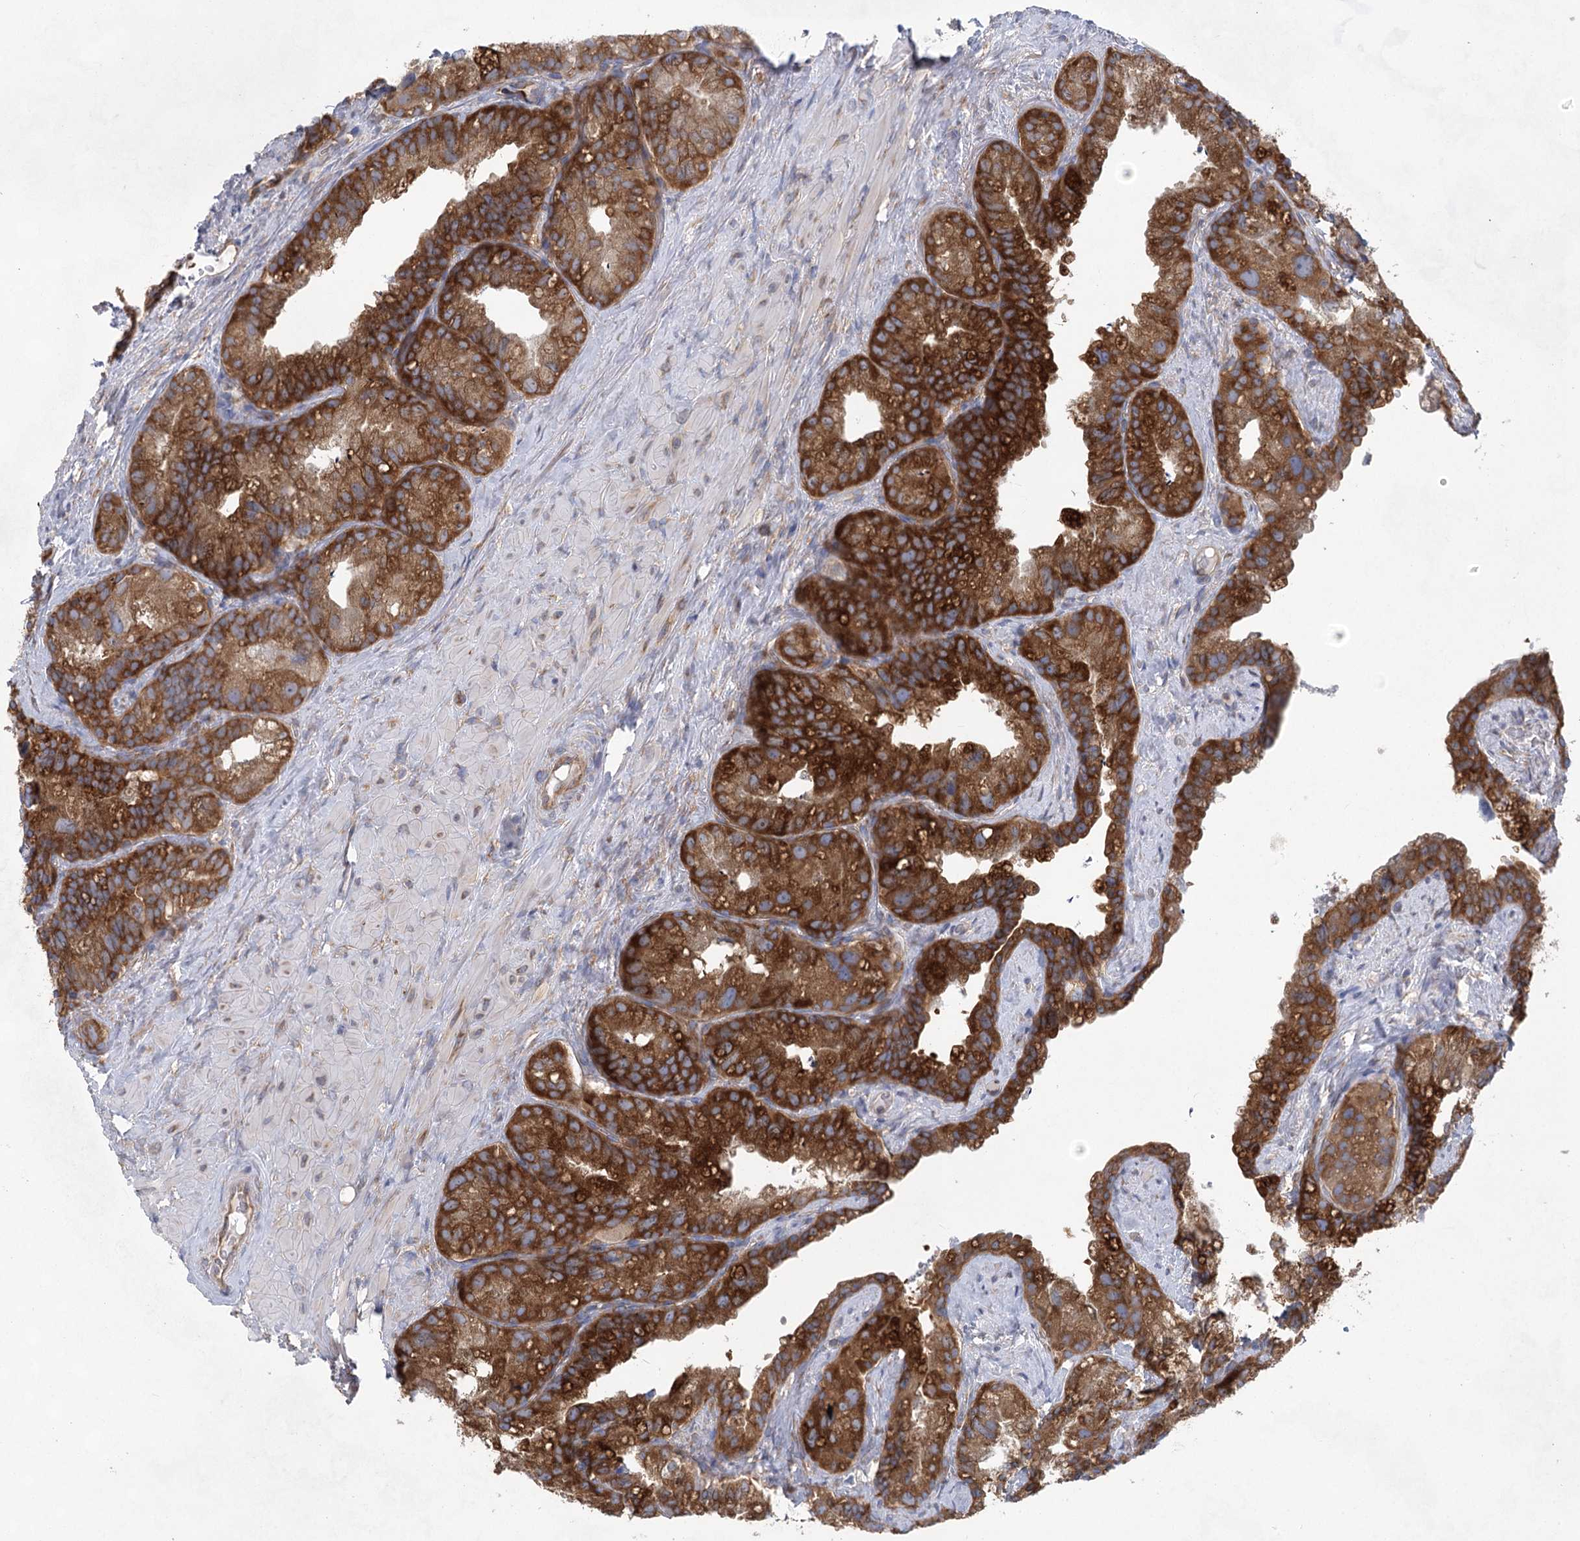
{"staining": {"intensity": "strong", "quantity": ">75%", "location": "cytoplasmic/membranous"}, "tissue": "prostate cancer", "cell_type": "Tumor cells", "image_type": "cancer", "snomed": [{"axis": "morphology", "description": "Normal tissue, NOS"}, {"axis": "morphology", "description": "Adenocarcinoma, Low grade"}, {"axis": "topography", "description": "Prostate"}], "caption": "Adenocarcinoma (low-grade) (prostate) was stained to show a protein in brown. There is high levels of strong cytoplasmic/membranous positivity in approximately >75% of tumor cells.", "gene": "EIF3A", "patient": {"sex": "male", "age": 72}}